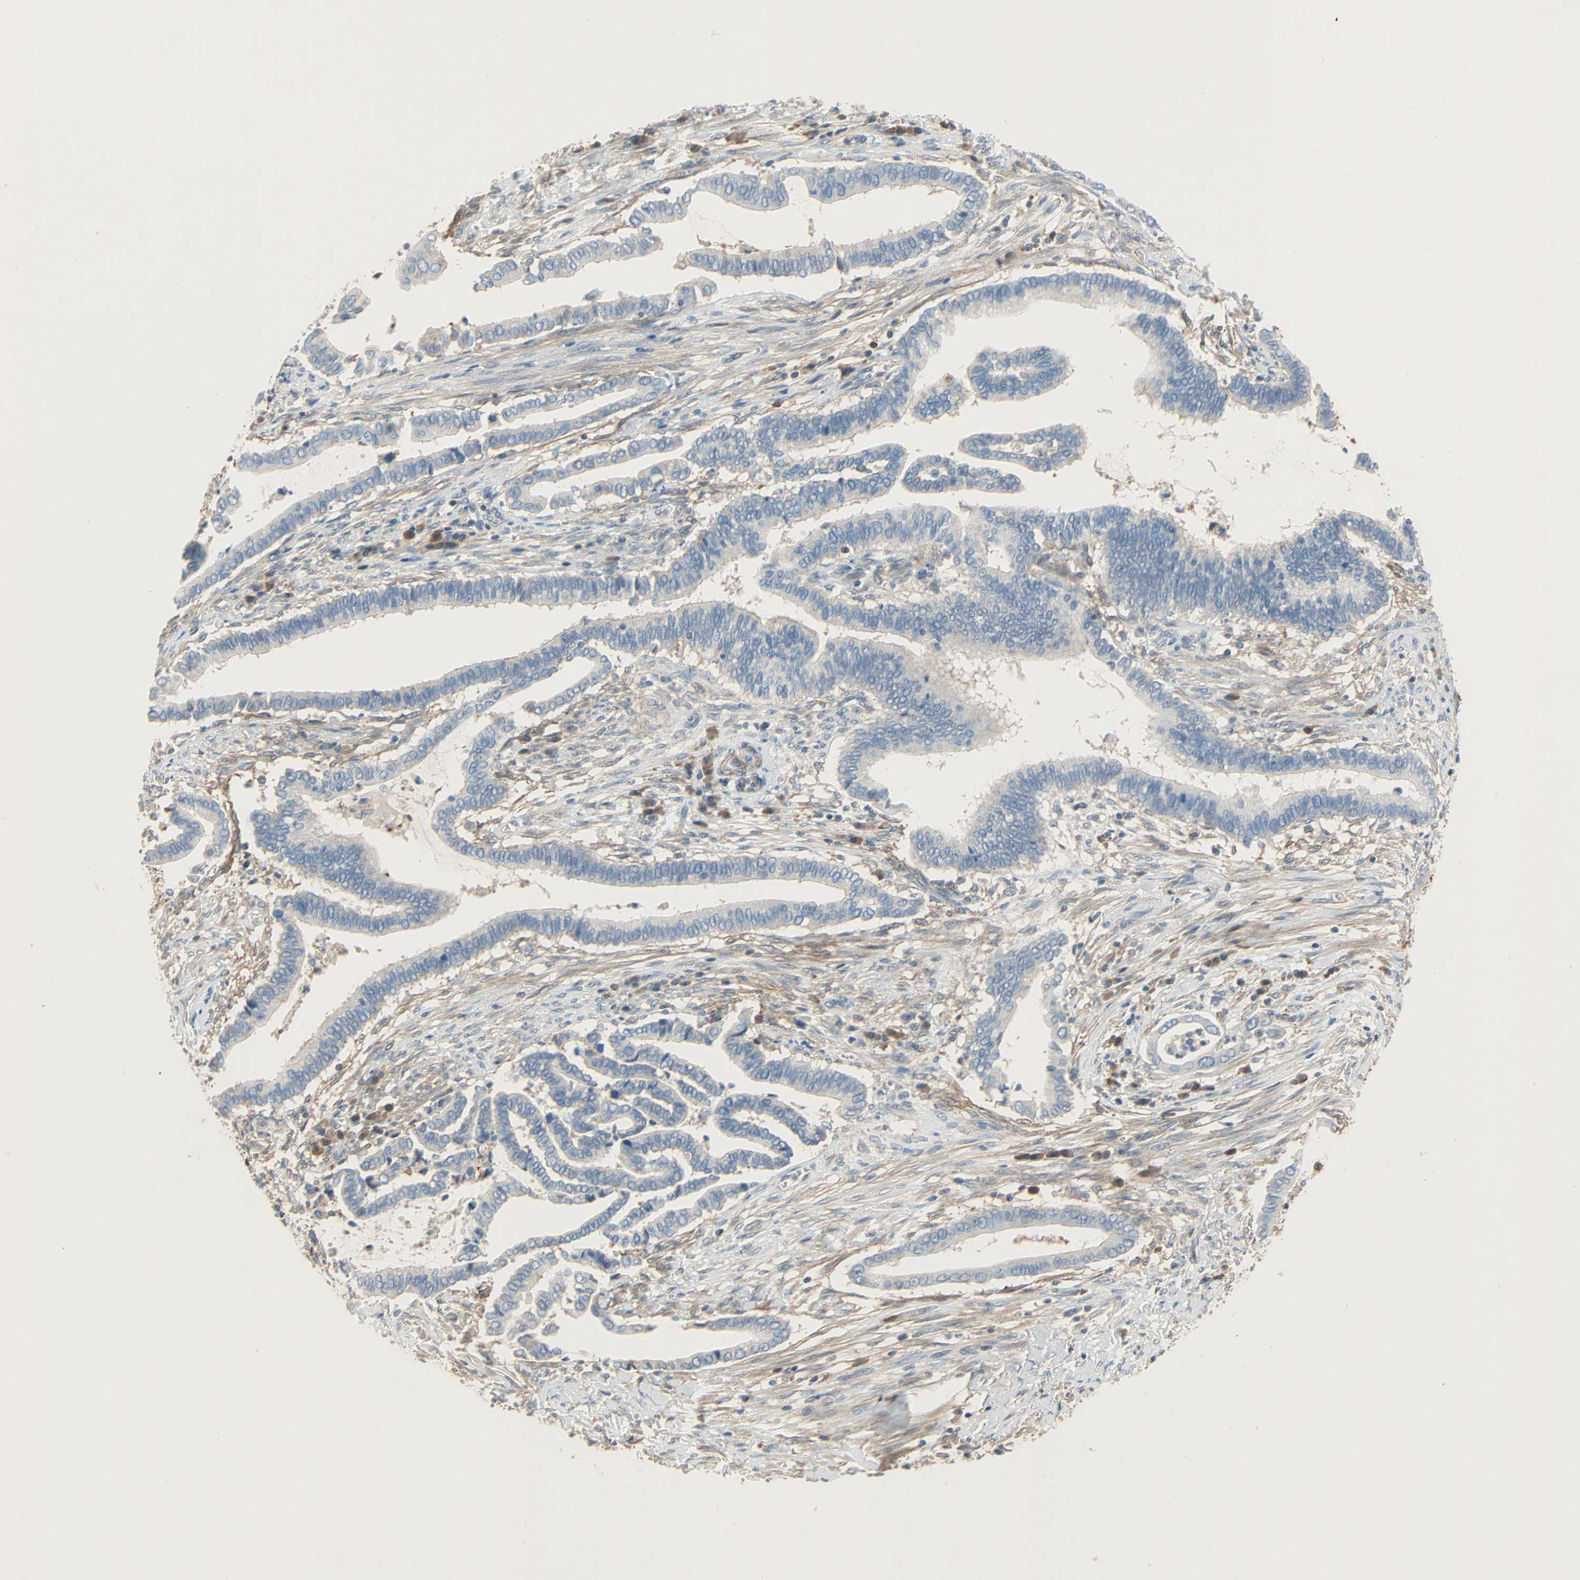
{"staining": {"intensity": "weak", "quantity": "25%-75%", "location": "cytoplasmic/membranous"}, "tissue": "cervical cancer", "cell_type": "Tumor cells", "image_type": "cancer", "snomed": [{"axis": "morphology", "description": "Adenocarcinoma, NOS"}, {"axis": "topography", "description": "Cervix"}], "caption": "Protein expression analysis of cervical adenocarcinoma shows weak cytoplasmic/membranous positivity in approximately 25%-75% of tumor cells.", "gene": "TNFRSF12A", "patient": {"sex": "female", "age": 44}}